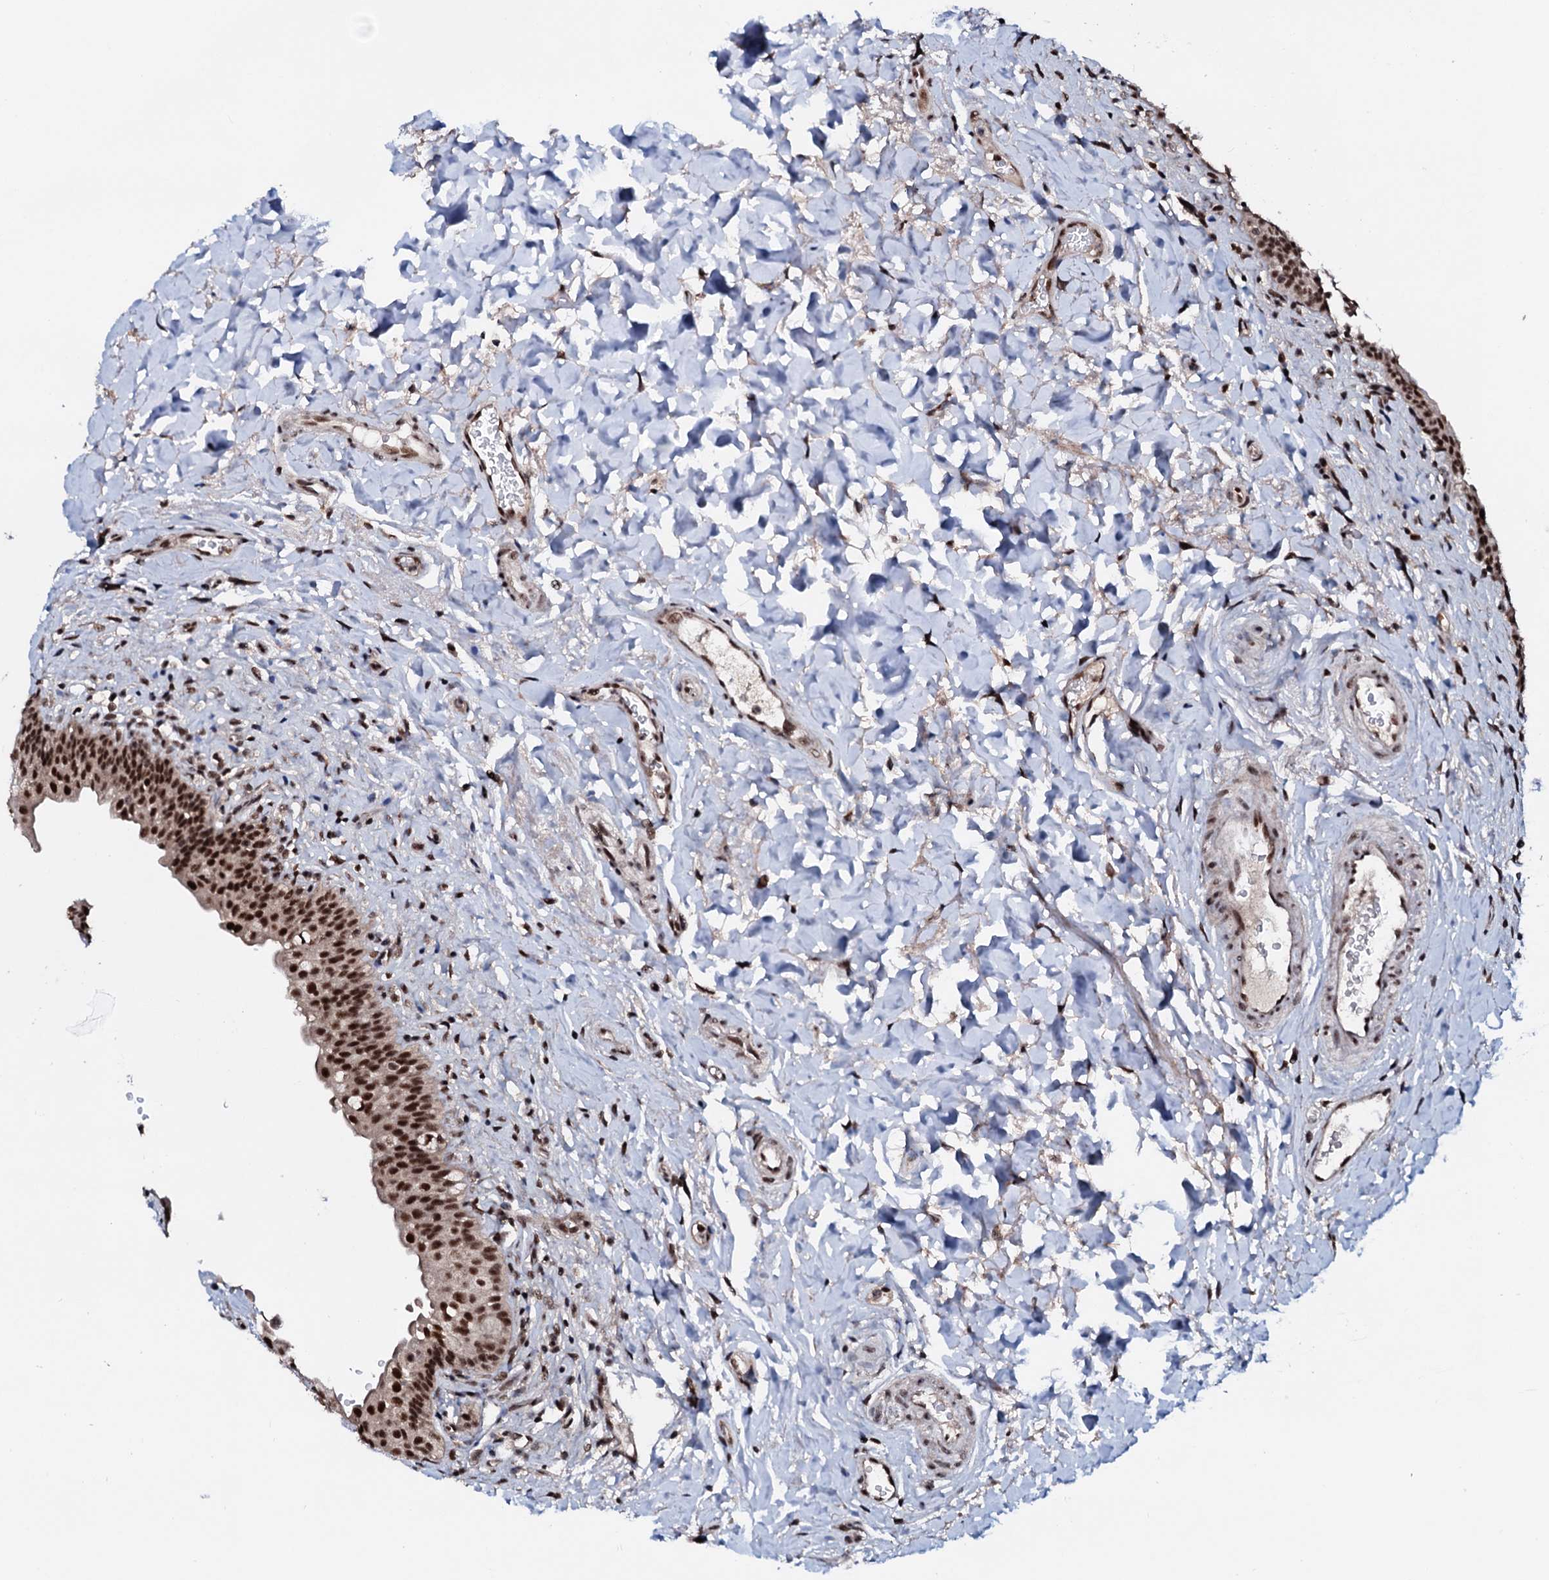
{"staining": {"intensity": "strong", "quantity": ">75%", "location": "nuclear"}, "tissue": "urinary bladder", "cell_type": "Urothelial cells", "image_type": "normal", "snomed": [{"axis": "morphology", "description": "Normal tissue, NOS"}, {"axis": "topography", "description": "Urinary bladder"}], "caption": "High-power microscopy captured an immunohistochemistry micrograph of benign urinary bladder, revealing strong nuclear staining in about >75% of urothelial cells. The protein of interest is stained brown, and the nuclei are stained in blue (DAB (3,3'-diaminobenzidine) IHC with brightfield microscopy, high magnification).", "gene": "PRPF18", "patient": {"sex": "male", "age": 83}}